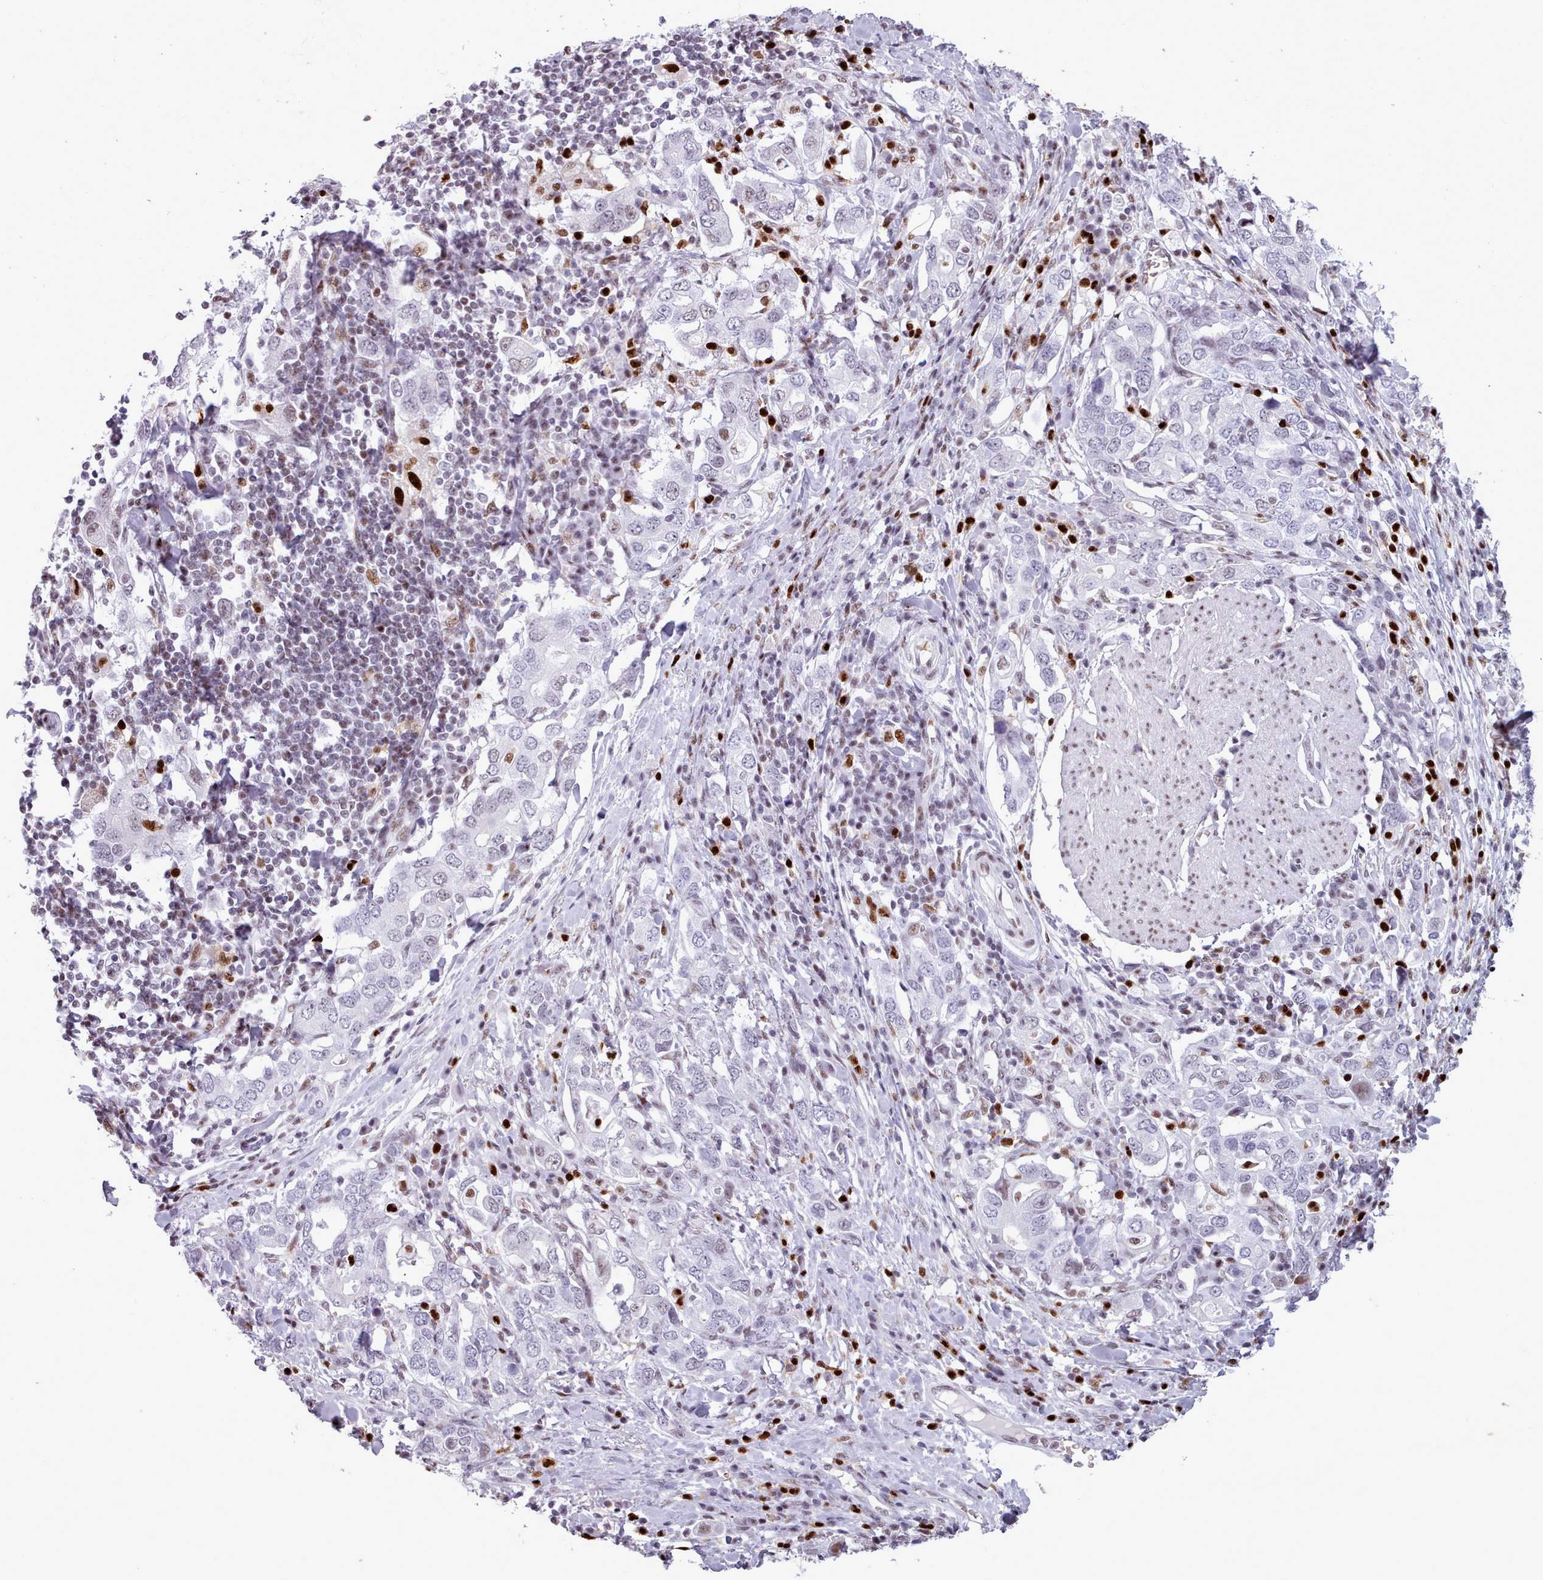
{"staining": {"intensity": "weak", "quantity": "<25%", "location": "nuclear"}, "tissue": "stomach cancer", "cell_type": "Tumor cells", "image_type": "cancer", "snomed": [{"axis": "morphology", "description": "Adenocarcinoma, NOS"}, {"axis": "topography", "description": "Stomach, upper"}, {"axis": "topography", "description": "Stomach"}], "caption": "Photomicrograph shows no significant protein expression in tumor cells of stomach cancer.", "gene": "SRSF4", "patient": {"sex": "male", "age": 62}}